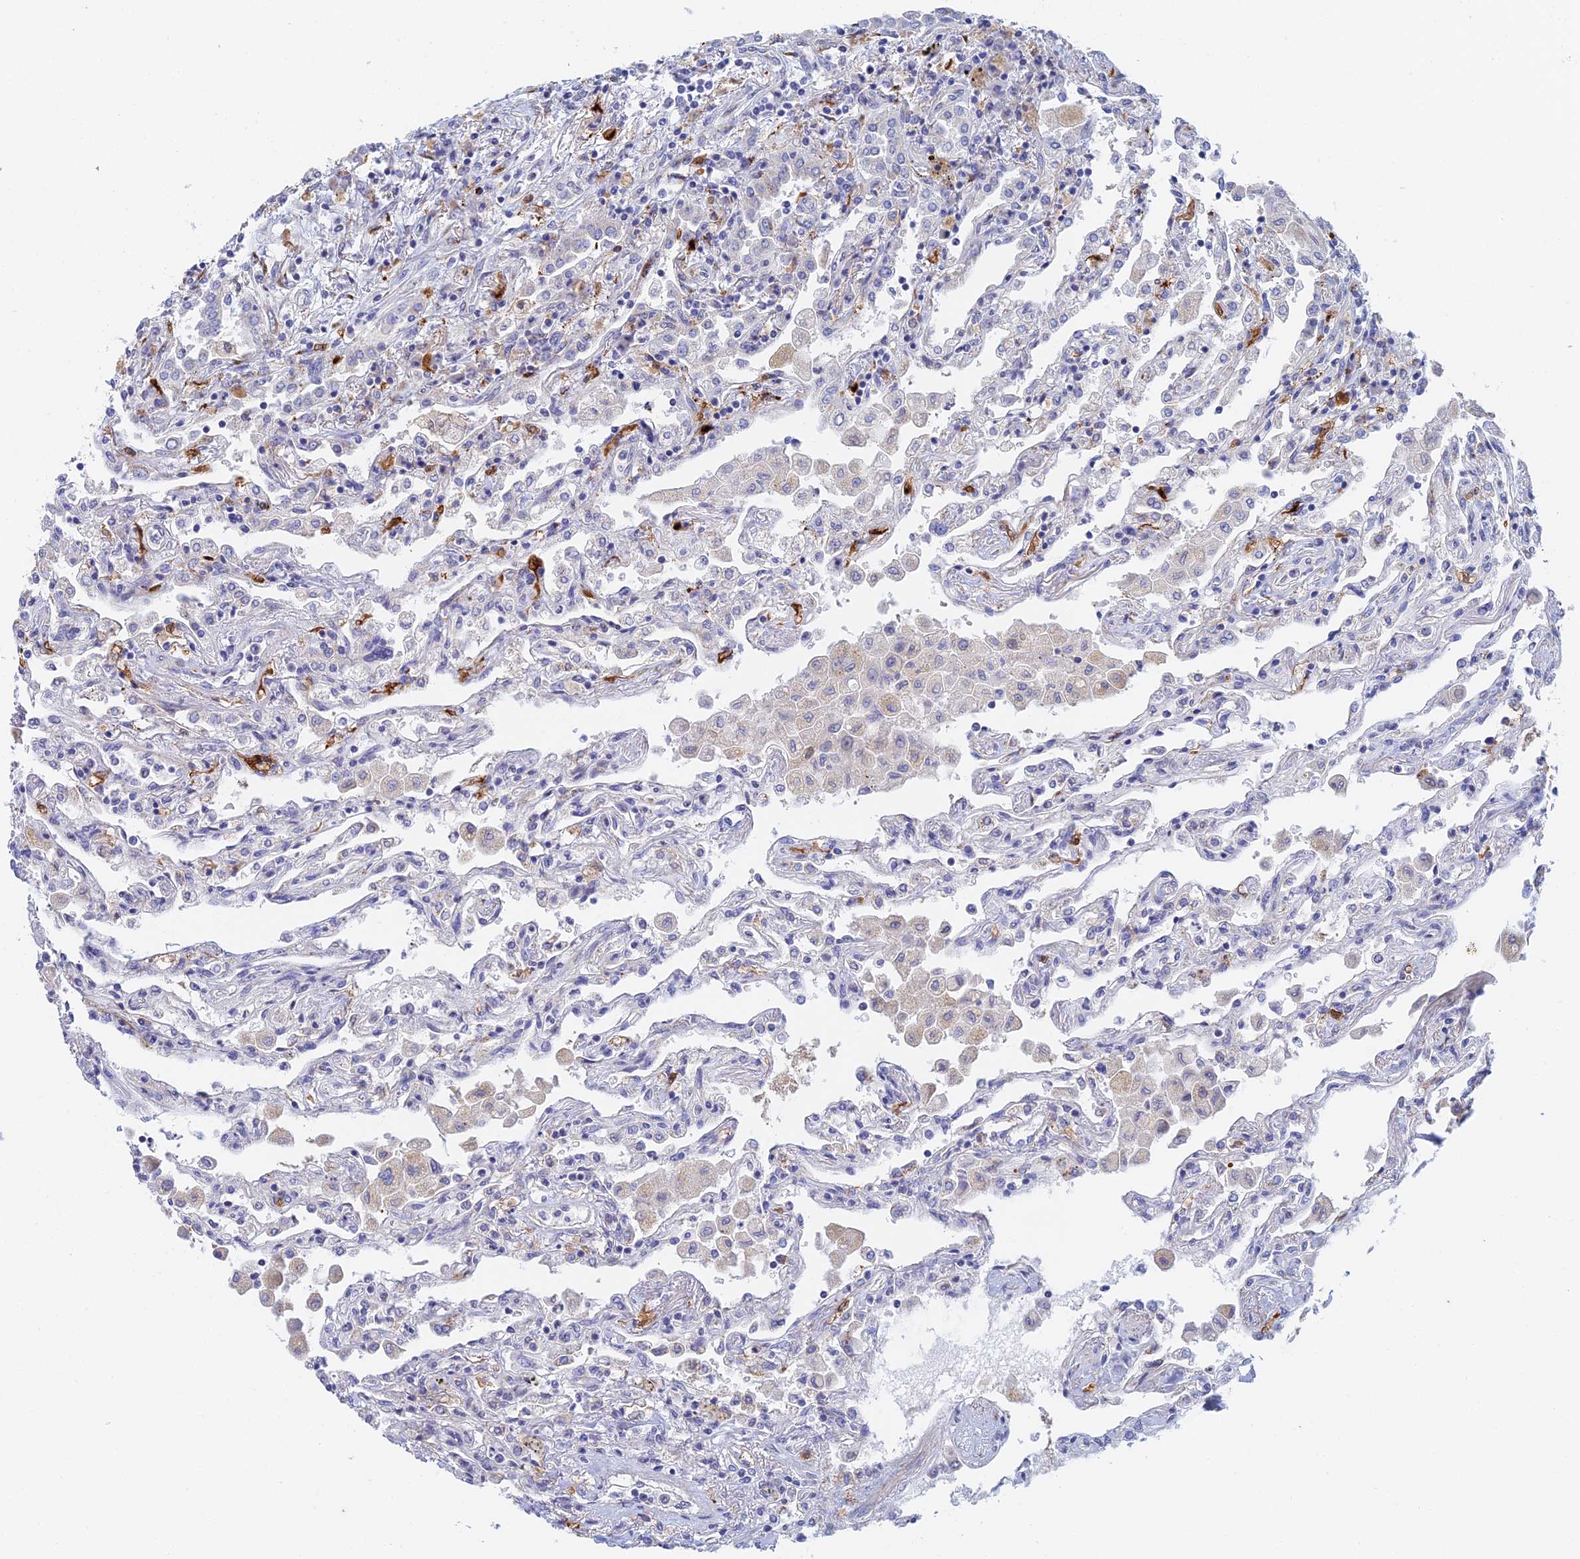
{"staining": {"intensity": "weak", "quantity": "<25%", "location": "cytoplasmic/membranous"}, "tissue": "lung", "cell_type": "Alveolar cells", "image_type": "normal", "snomed": [{"axis": "morphology", "description": "Normal tissue, NOS"}, {"axis": "topography", "description": "Bronchus"}, {"axis": "topography", "description": "Lung"}], "caption": "This is an immunohistochemistry (IHC) histopathology image of unremarkable human lung. There is no expression in alveolar cells.", "gene": "SLC24A3", "patient": {"sex": "female", "age": 49}}